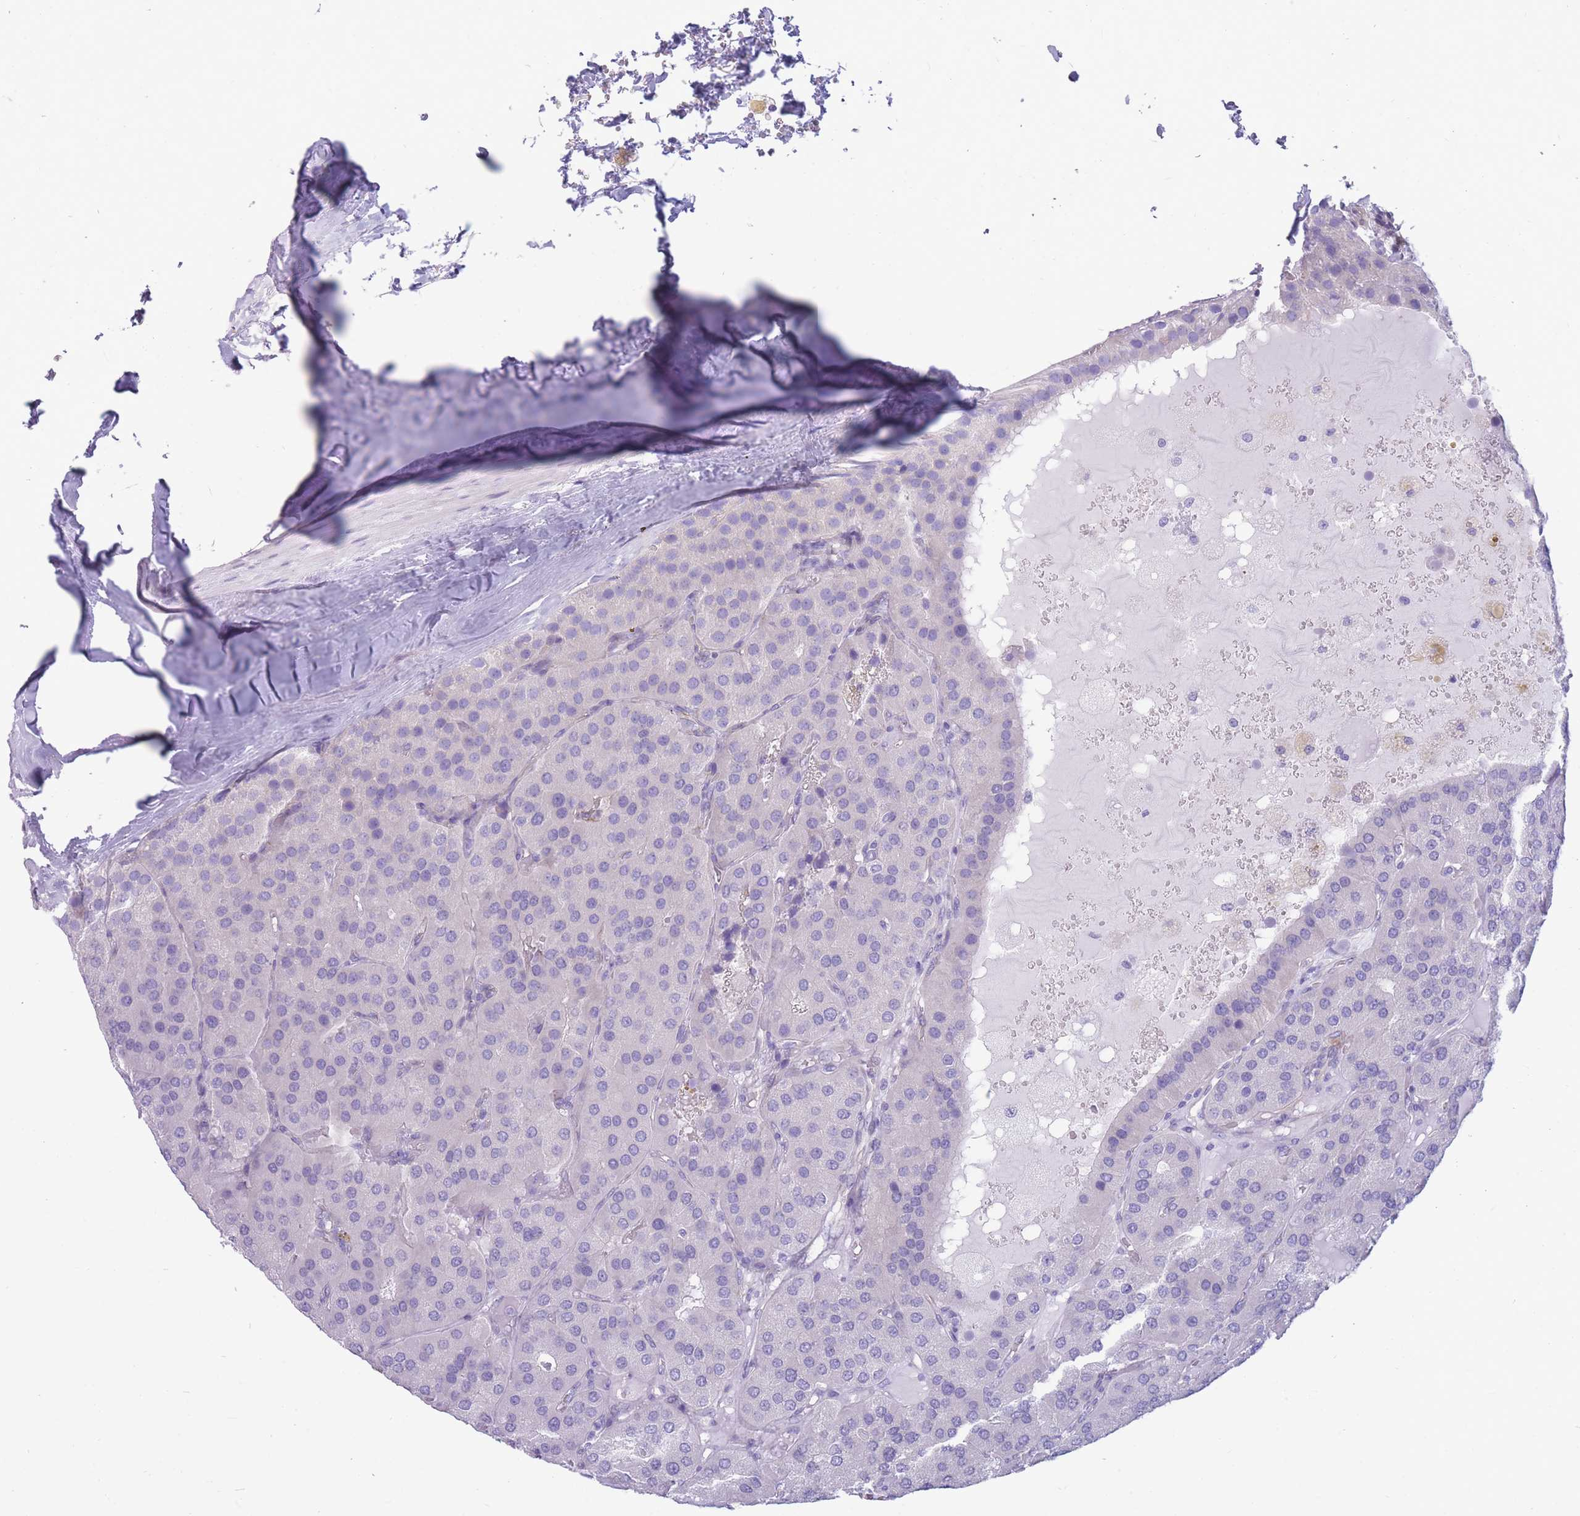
{"staining": {"intensity": "negative", "quantity": "none", "location": "none"}, "tissue": "parathyroid gland", "cell_type": "Glandular cells", "image_type": "normal", "snomed": [{"axis": "morphology", "description": "Normal tissue, NOS"}, {"axis": "morphology", "description": "Adenoma, NOS"}, {"axis": "topography", "description": "Parathyroid gland"}], "caption": "Parathyroid gland stained for a protein using immunohistochemistry (IHC) displays no staining glandular cells.", "gene": "MTSS2", "patient": {"sex": "female", "age": 86}}